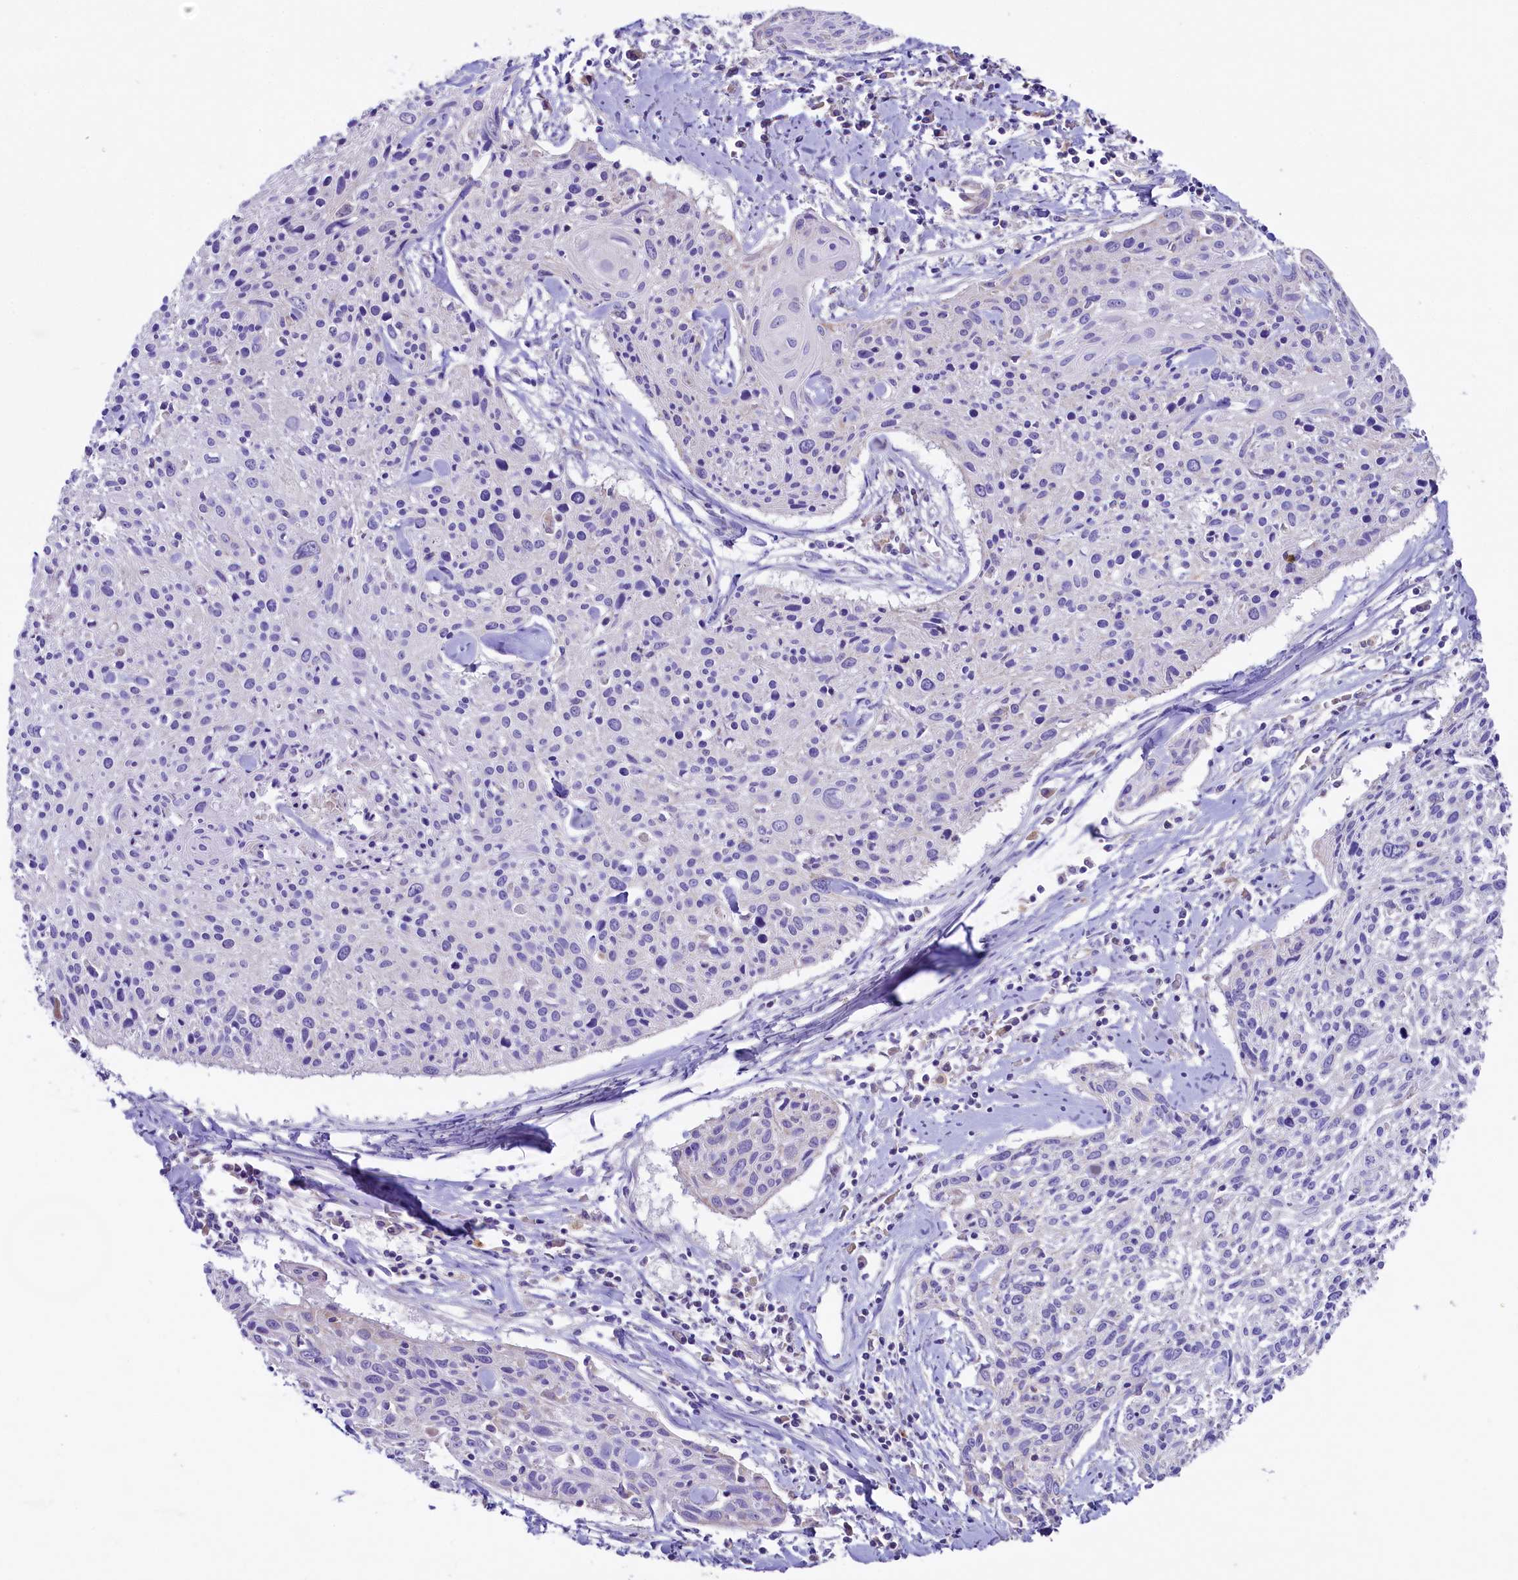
{"staining": {"intensity": "negative", "quantity": "none", "location": "none"}, "tissue": "cervical cancer", "cell_type": "Tumor cells", "image_type": "cancer", "snomed": [{"axis": "morphology", "description": "Squamous cell carcinoma, NOS"}, {"axis": "topography", "description": "Cervix"}], "caption": "Immunohistochemistry (IHC) image of squamous cell carcinoma (cervical) stained for a protein (brown), which shows no expression in tumor cells.", "gene": "PMPCB", "patient": {"sex": "female", "age": 51}}